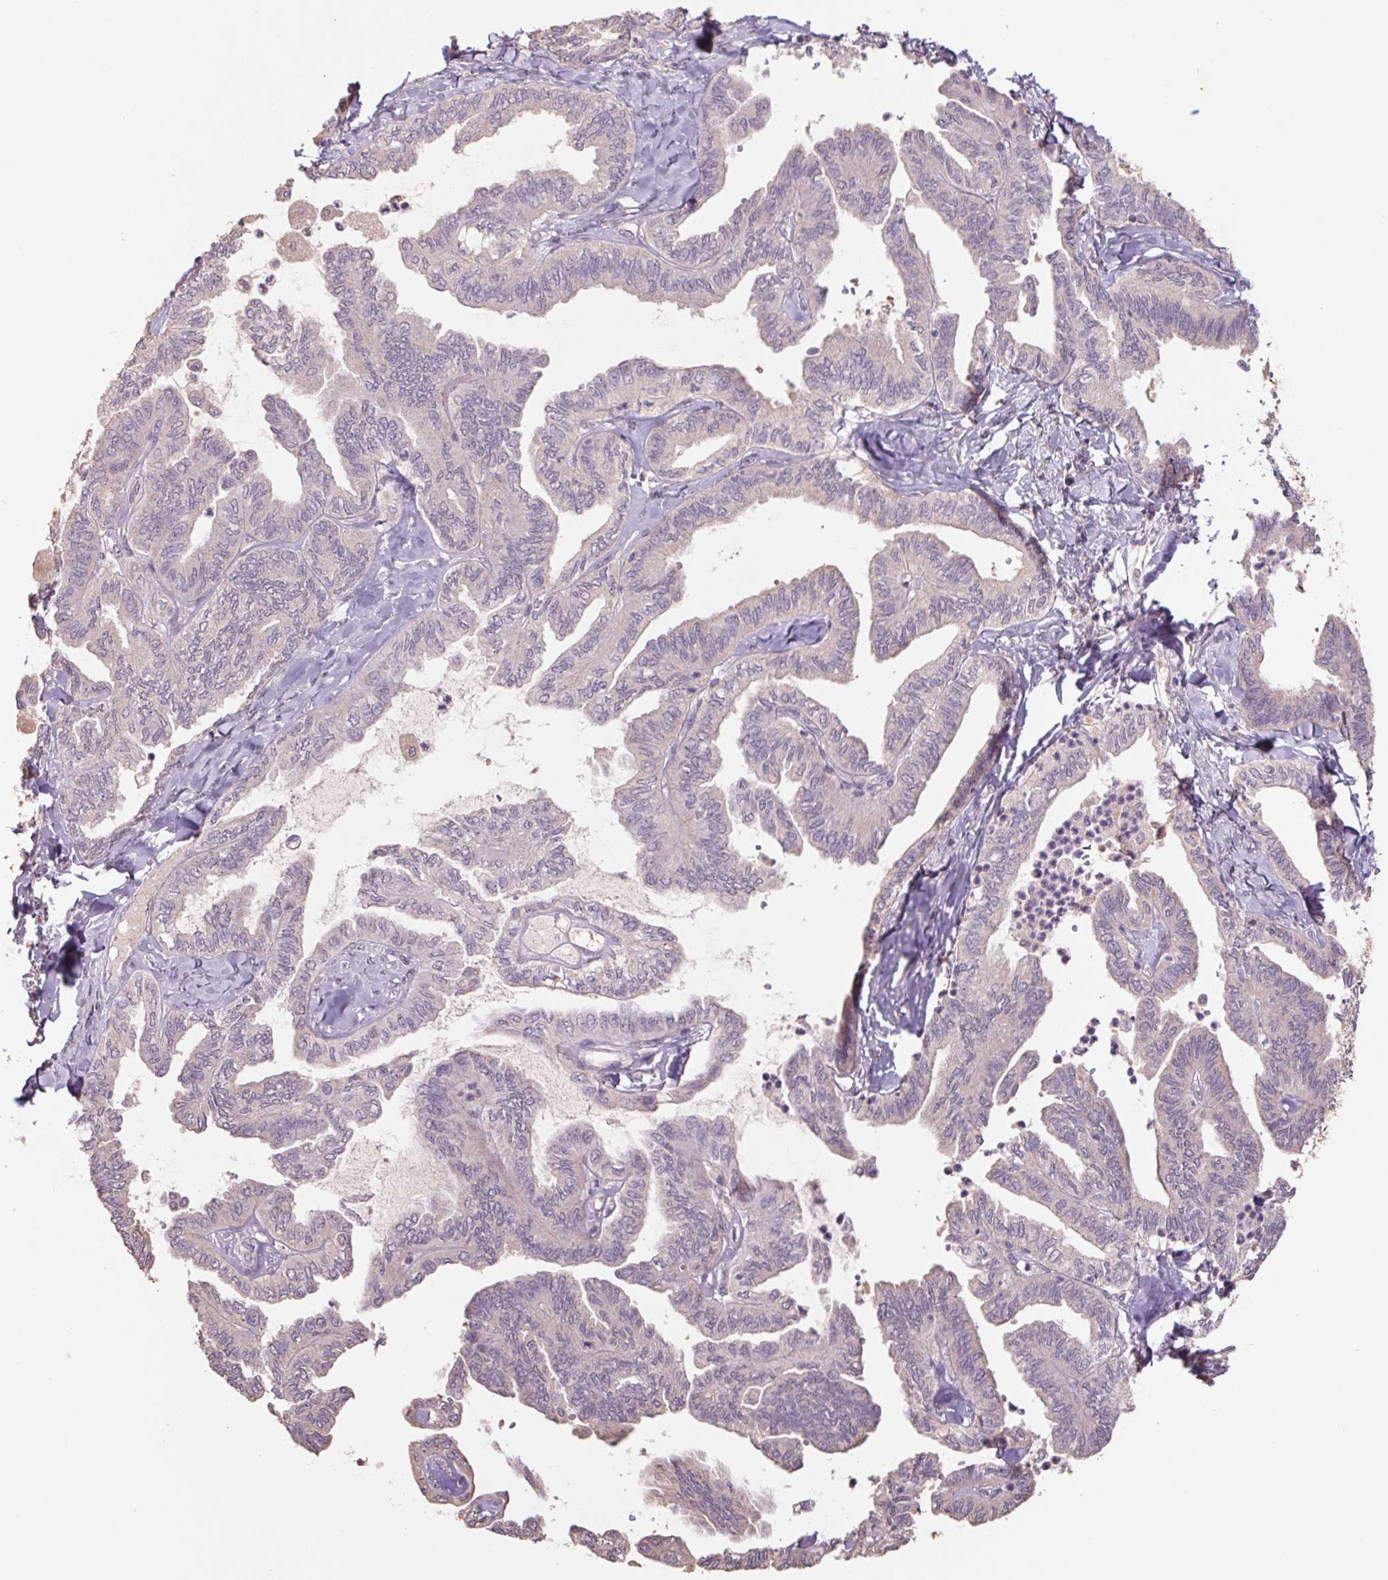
{"staining": {"intensity": "weak", "quantity": "<25%", "location": "cytoplasmic/membranous"}, "tissue": "ovarian cancer", "cell_type": "Tumor cells", "image_type": "cancer", "snomed": [{"axis": "morphology", "description": "Carcinoma, endometroid"}, {"axis": "topography", "description": "Ovary"}], "caption": "This micrograph is of endometroid carcinoma (ovarian) stained with immunohistochemistry to label a protein in brown with the nuclei are counter-stained blue. There is no expression in tumor cells.", "gene": "GRM2", "patient": {"sex": "female", "age": 70}}